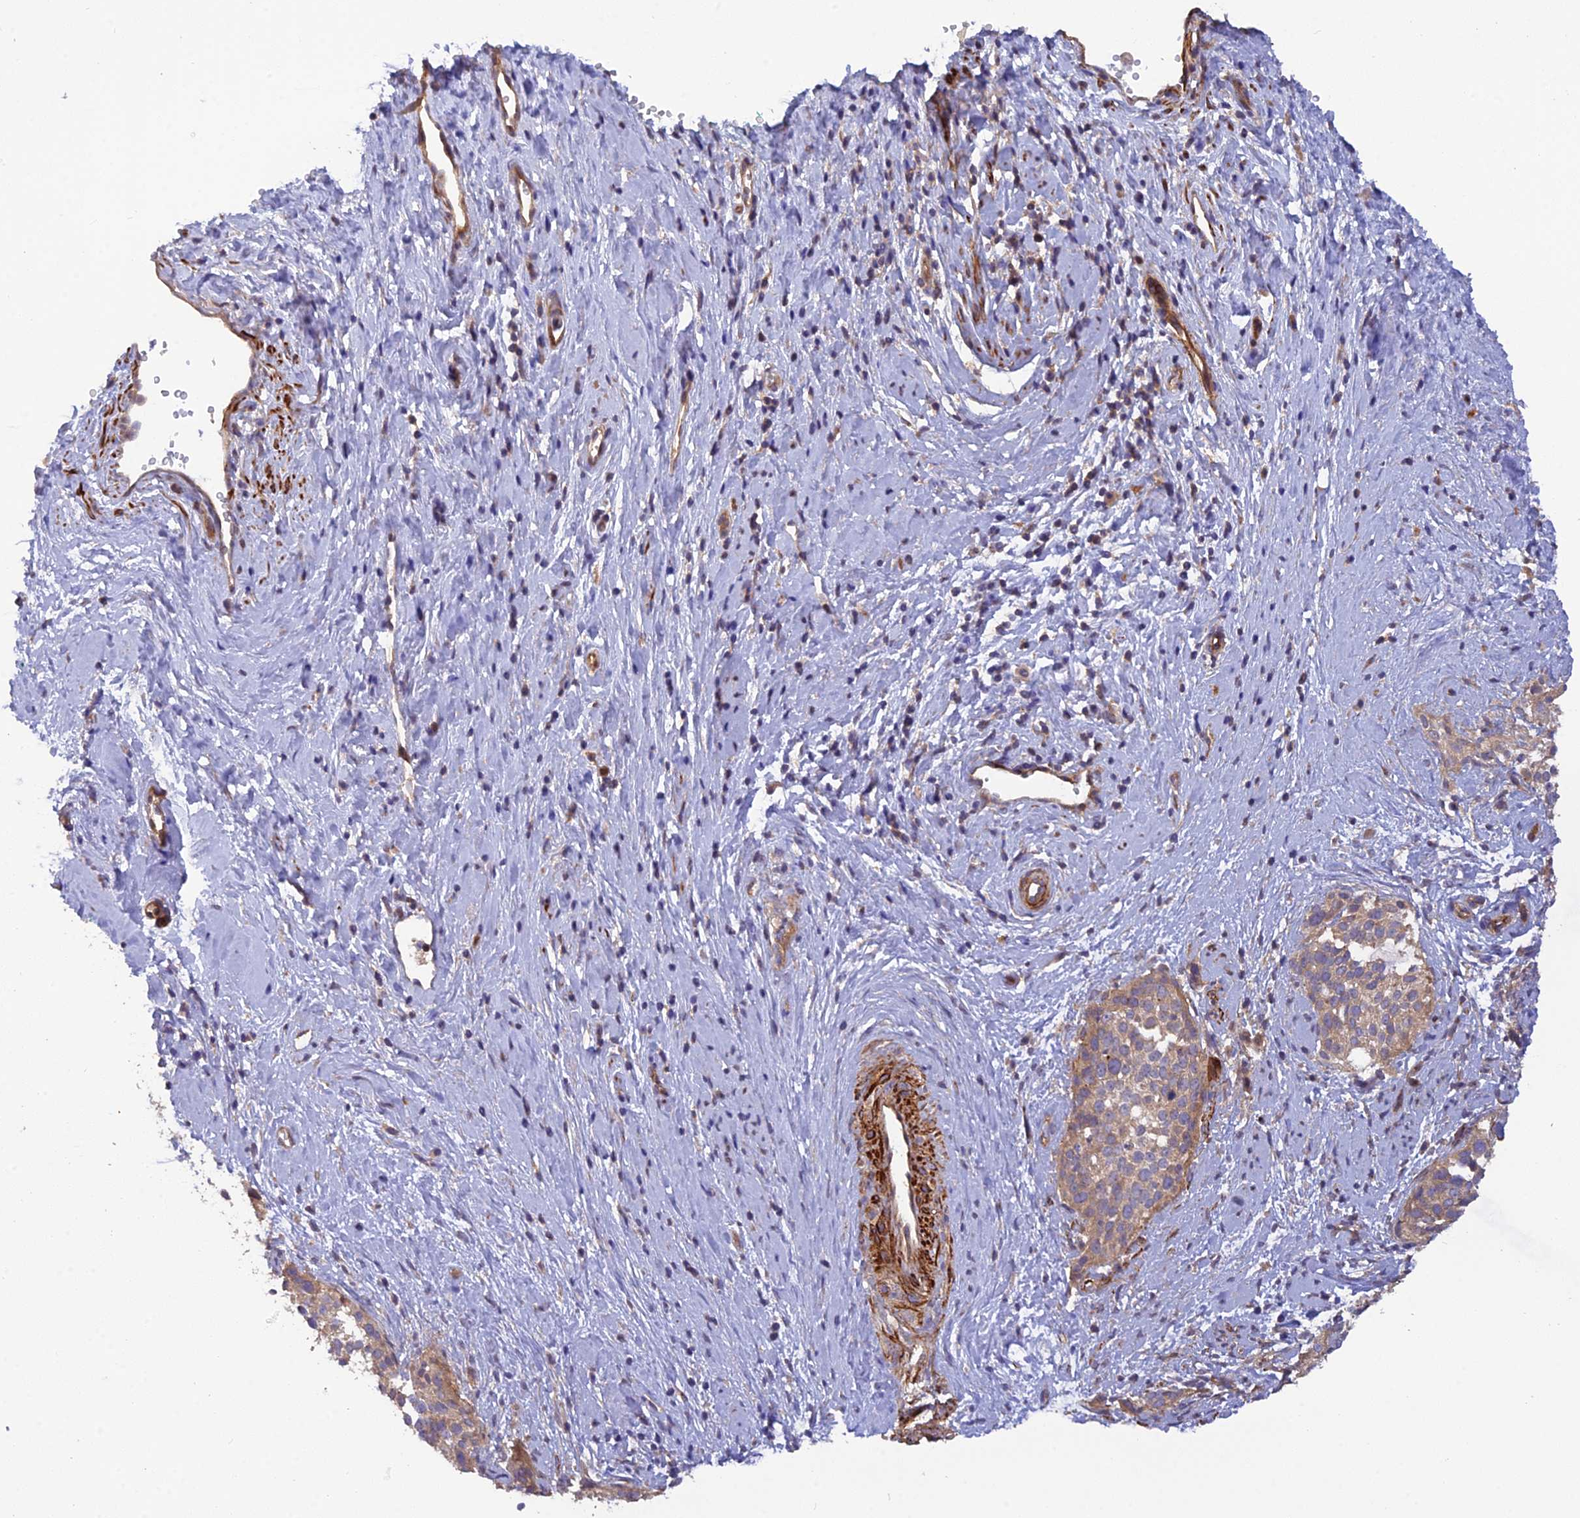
{"staining": {"intensity": "moderate", "quantity": ">75%", "location": "cytoplasmic/membranous"}, "tissue": "cervical cancer", "cell_type": "Tumor cells", "image_type": "cancer", "snomed": [{"axis": "morphology", "description": "Squamous cell carcinoma, NOS"}, {"axis": "topography", "description": "Cervix"}], "caption": "Squamous cell carcinoma (cervical) tissue demonstrates moderate cytoplasmic/membranous expression in approximately >75% of tumor cells, visualized by immunohistochemistry.", "gene": "ADAMTS15", "patient": {"sex": "female", "age": 44}}